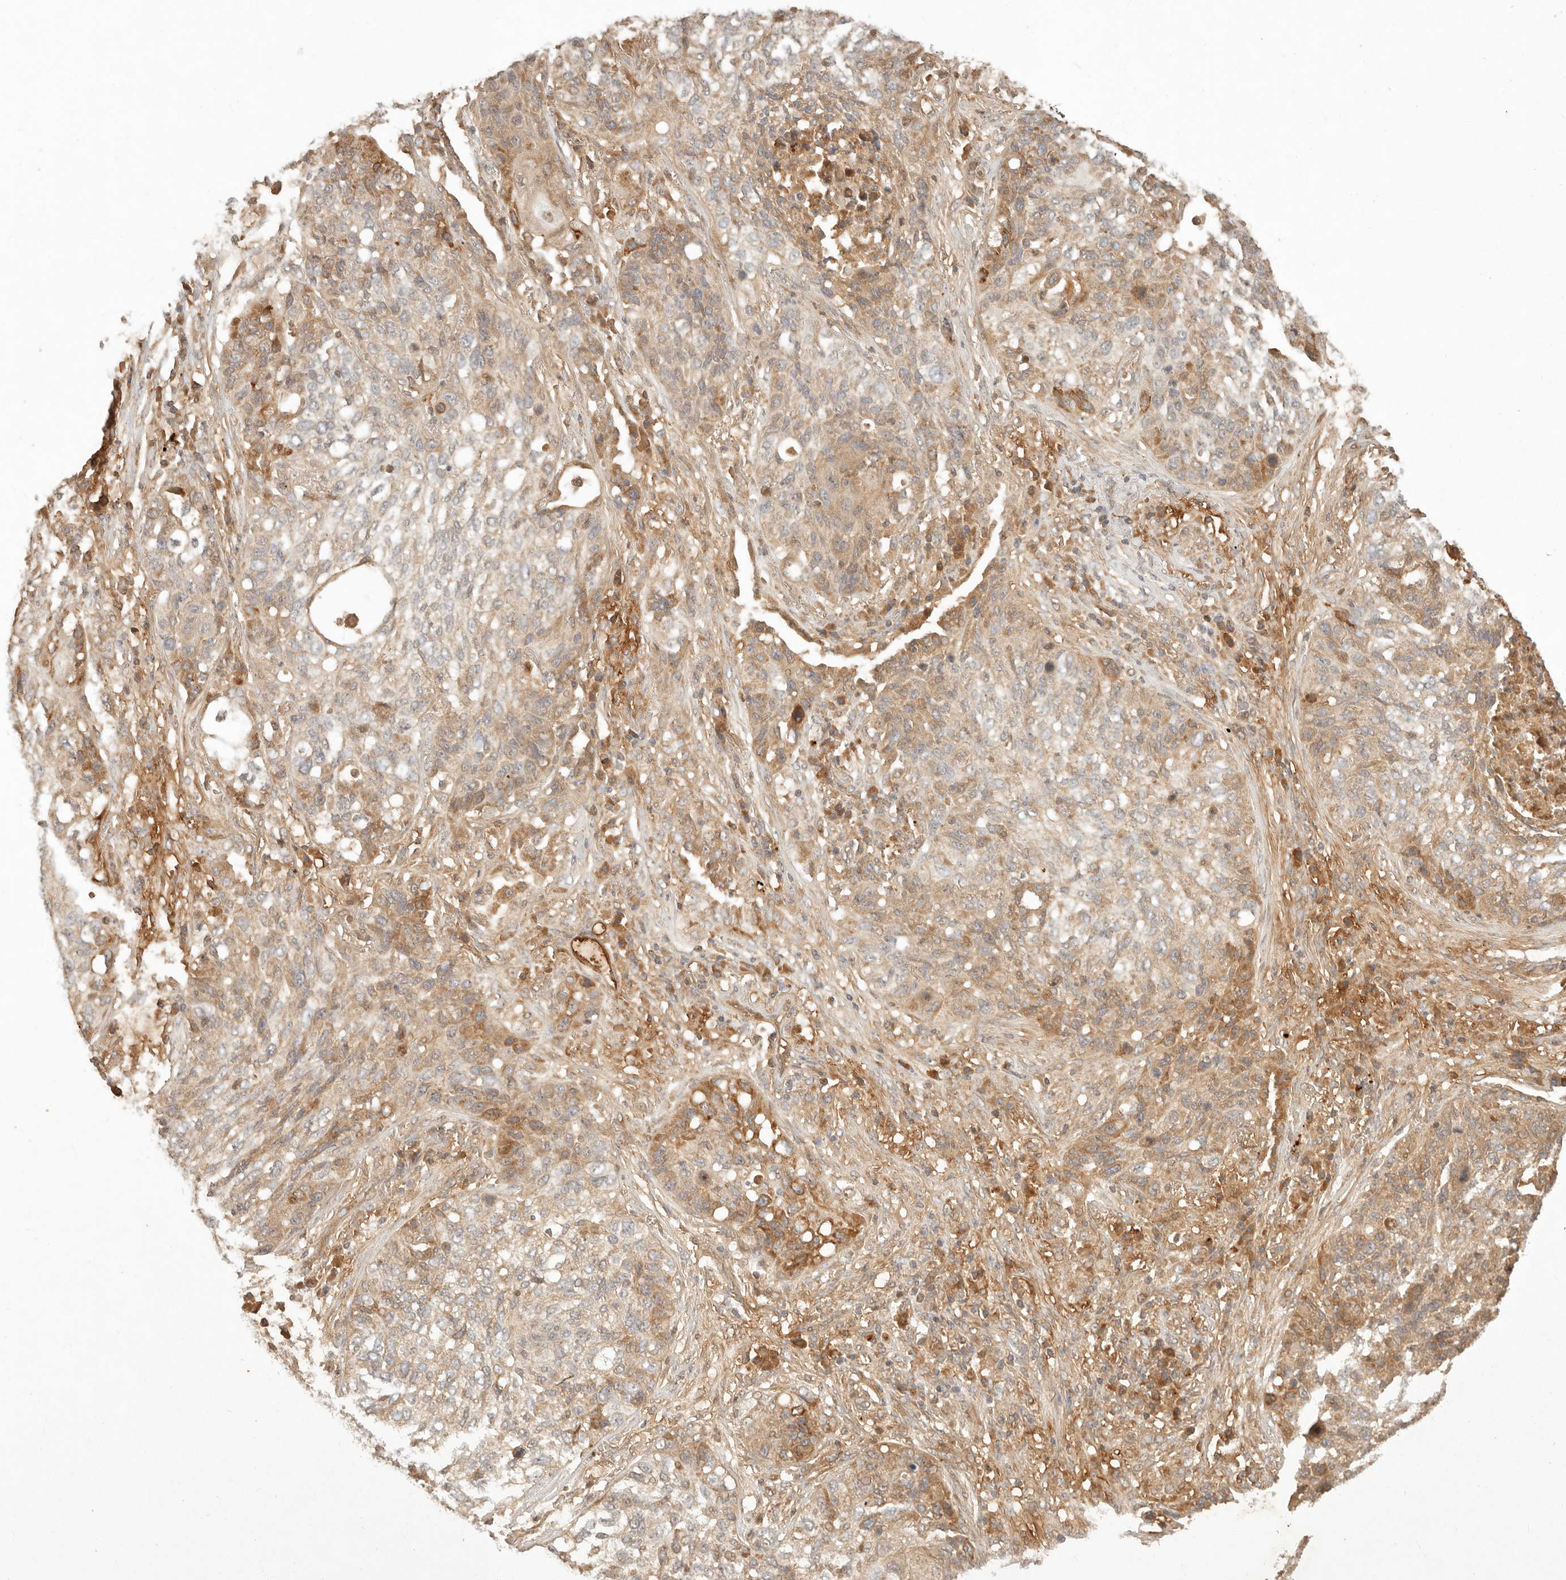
{"staining": {"intensity": "moderate", "quantity": "<25%", "location": "cytoplasmic/membranous"}, "tissue": "lung cancer", "cell_type": "Tumor cells", "image_type": "cancer", "snomed": [{"axis": "morphology", "description": "Squamous cell carcinoma, NOS"}, {"axis": "topography", "description": "Lung"}], "caption": "This photomicrograph shows immunohistochemistry (IHC) staining of lung cancer, with low moderate cytoplasmic/membranous expression in about <25% of tumor cells.", "gene": "ANKRD61", "patient": {"sex": "female", "age": 63}}